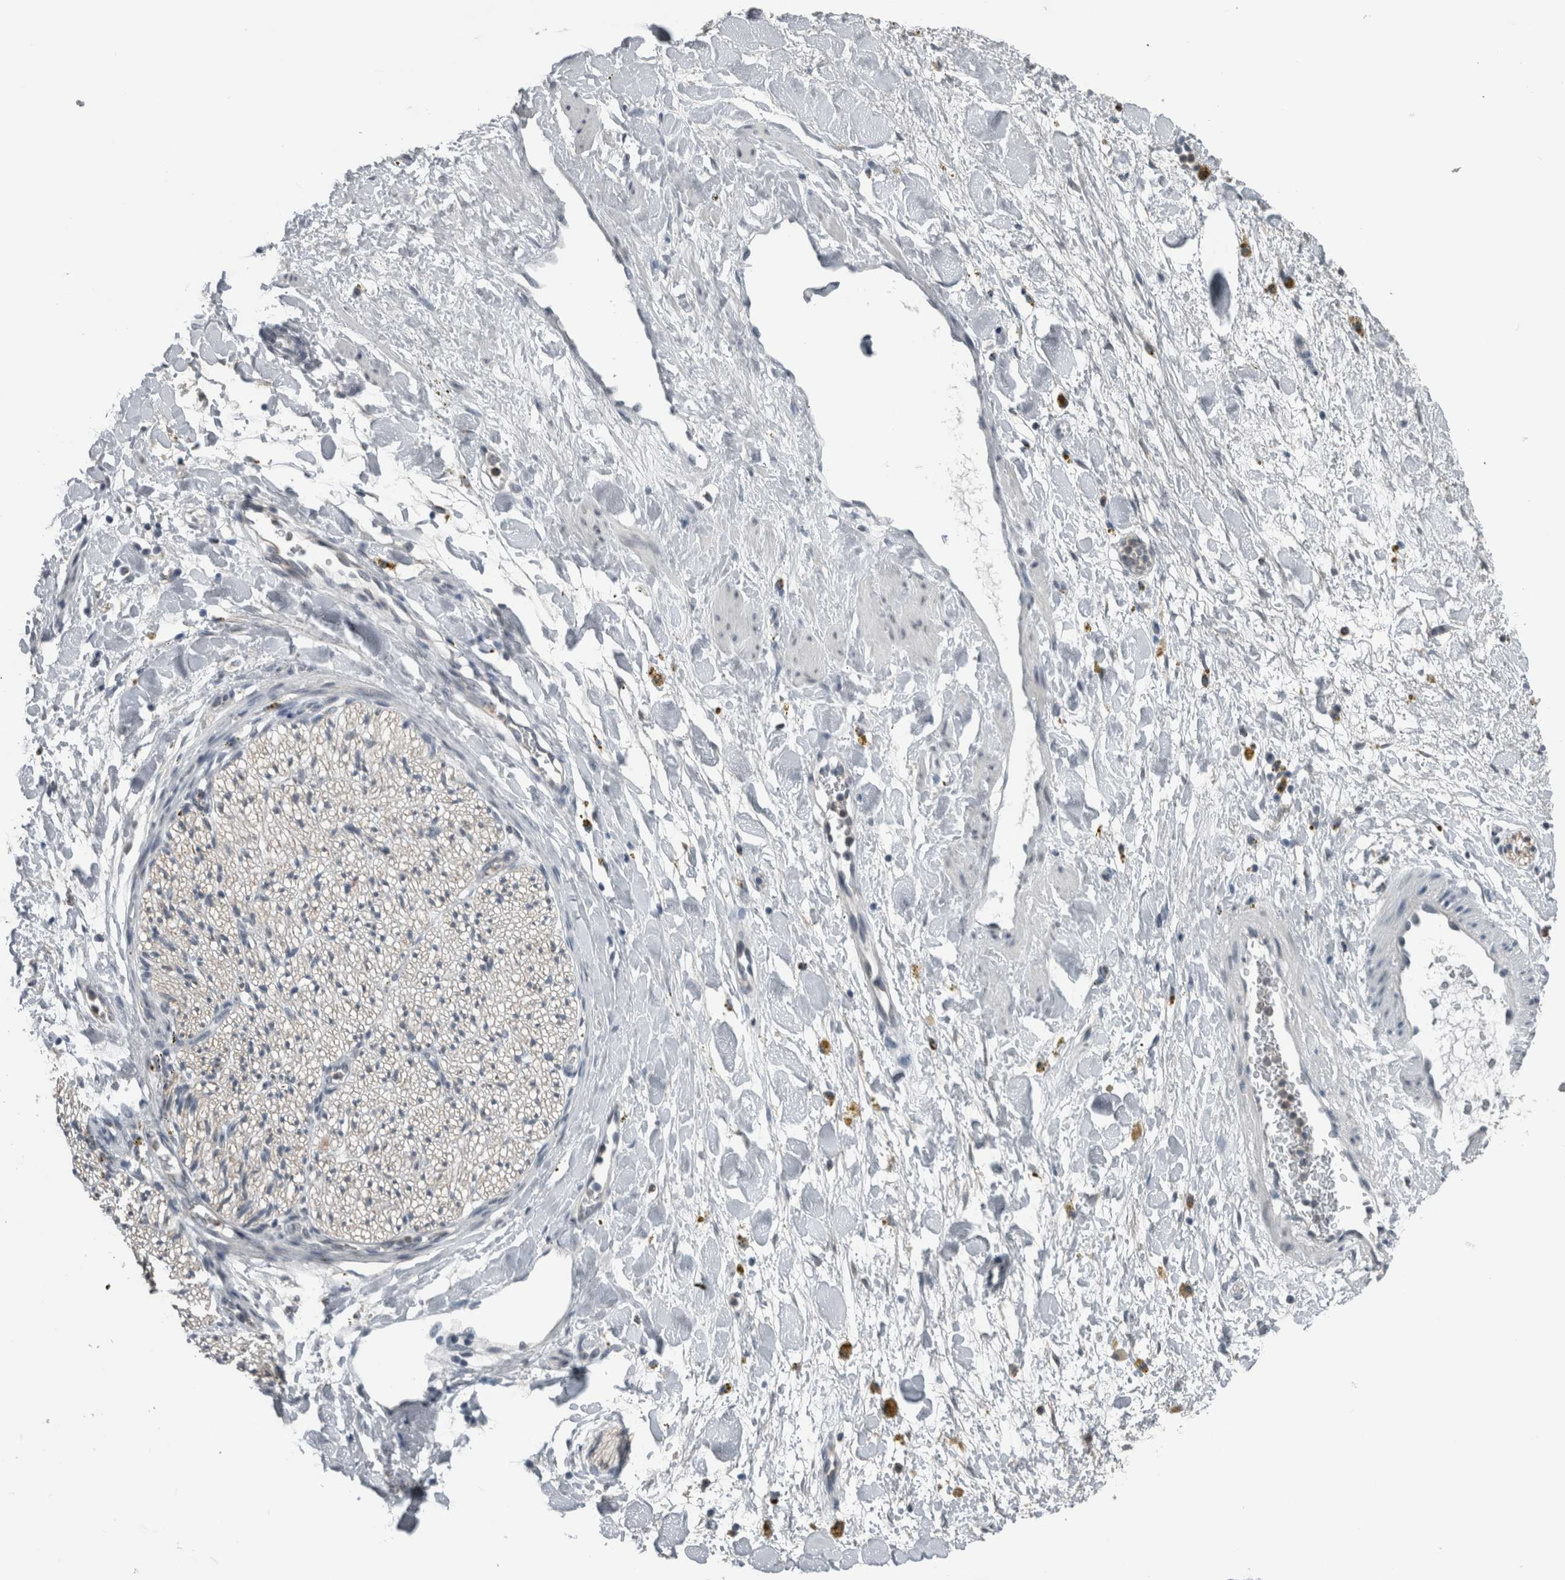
{"staining": {"intensity": "negative", "quantity": "none", "location": "none"}, "tissue": "adipose tissue", "cell_type": "Adipocytes", "image_type": "normal", "snomed": [{"axis": "morphology", "description": "Normal tissue, NOS"}, {"axis": "topography", "description": "Kidney"}, {"axis": "topography", "description": "Peripheral nerve tissue"}], "caption": "This is a image of IHC staining of benign adipose tissue, which shows no positivity in adipocytes.", "gene": "ACSF2", "patient": {"sex": "male", "age": 7}}